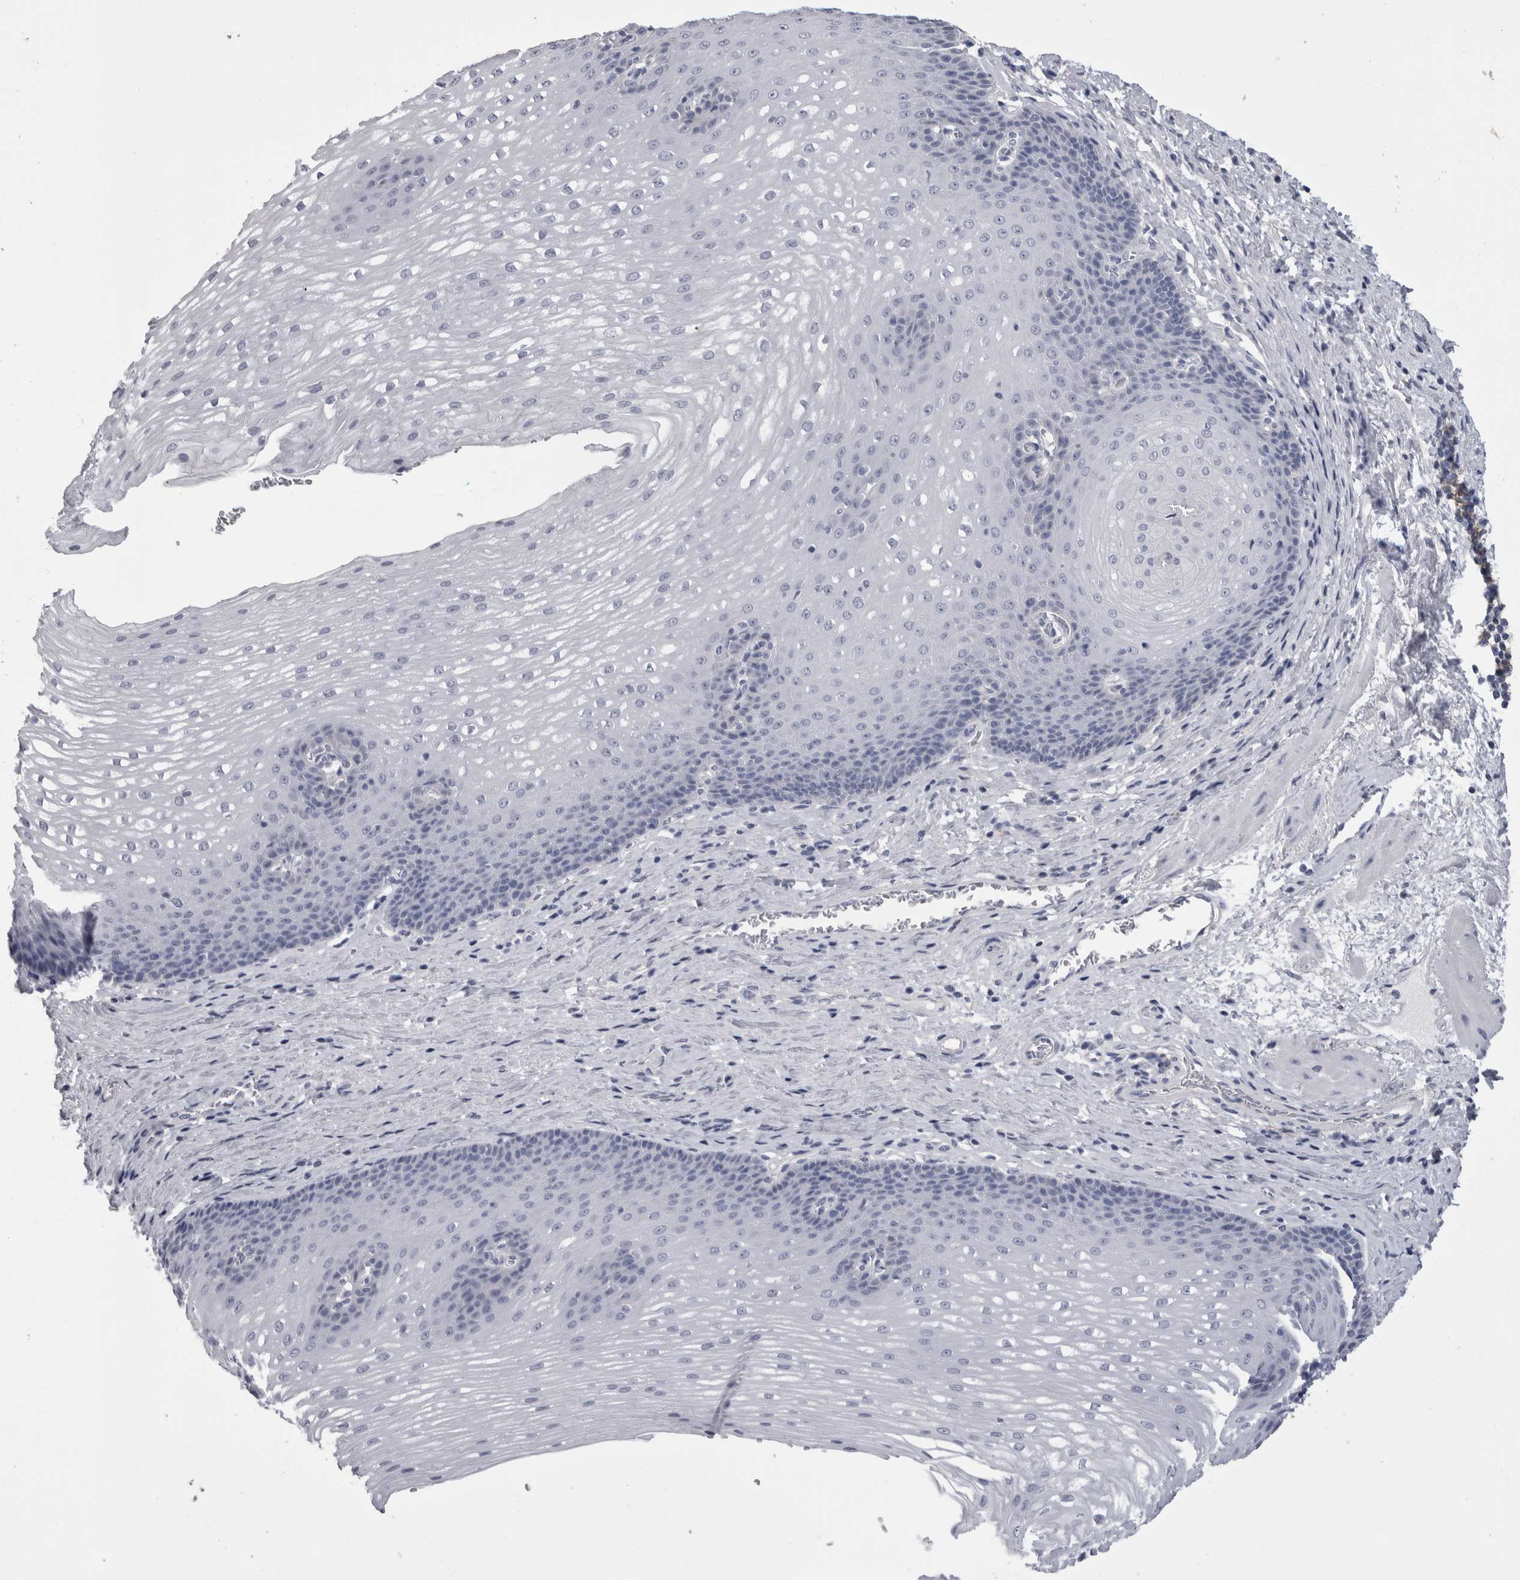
{"staining": {"intensity": "negative", "quantity": "none", "location": "none"}, "tissue": "esophagus", "cell_type": "Squamous epithelial cells", "image_type": "normal", "snomed": [{"axis": "morphology", "description": "Normal tissue, NOS"}, {"axis": "topography", "description": "Esophagus"}], "caption": "This is an immunohistochemistry histopathology image of unremarkable human esophagus. There is no staining in squamous epithelial cells.", "gene": "AFMID", "patient": {"sex": "male", "age": 48}}